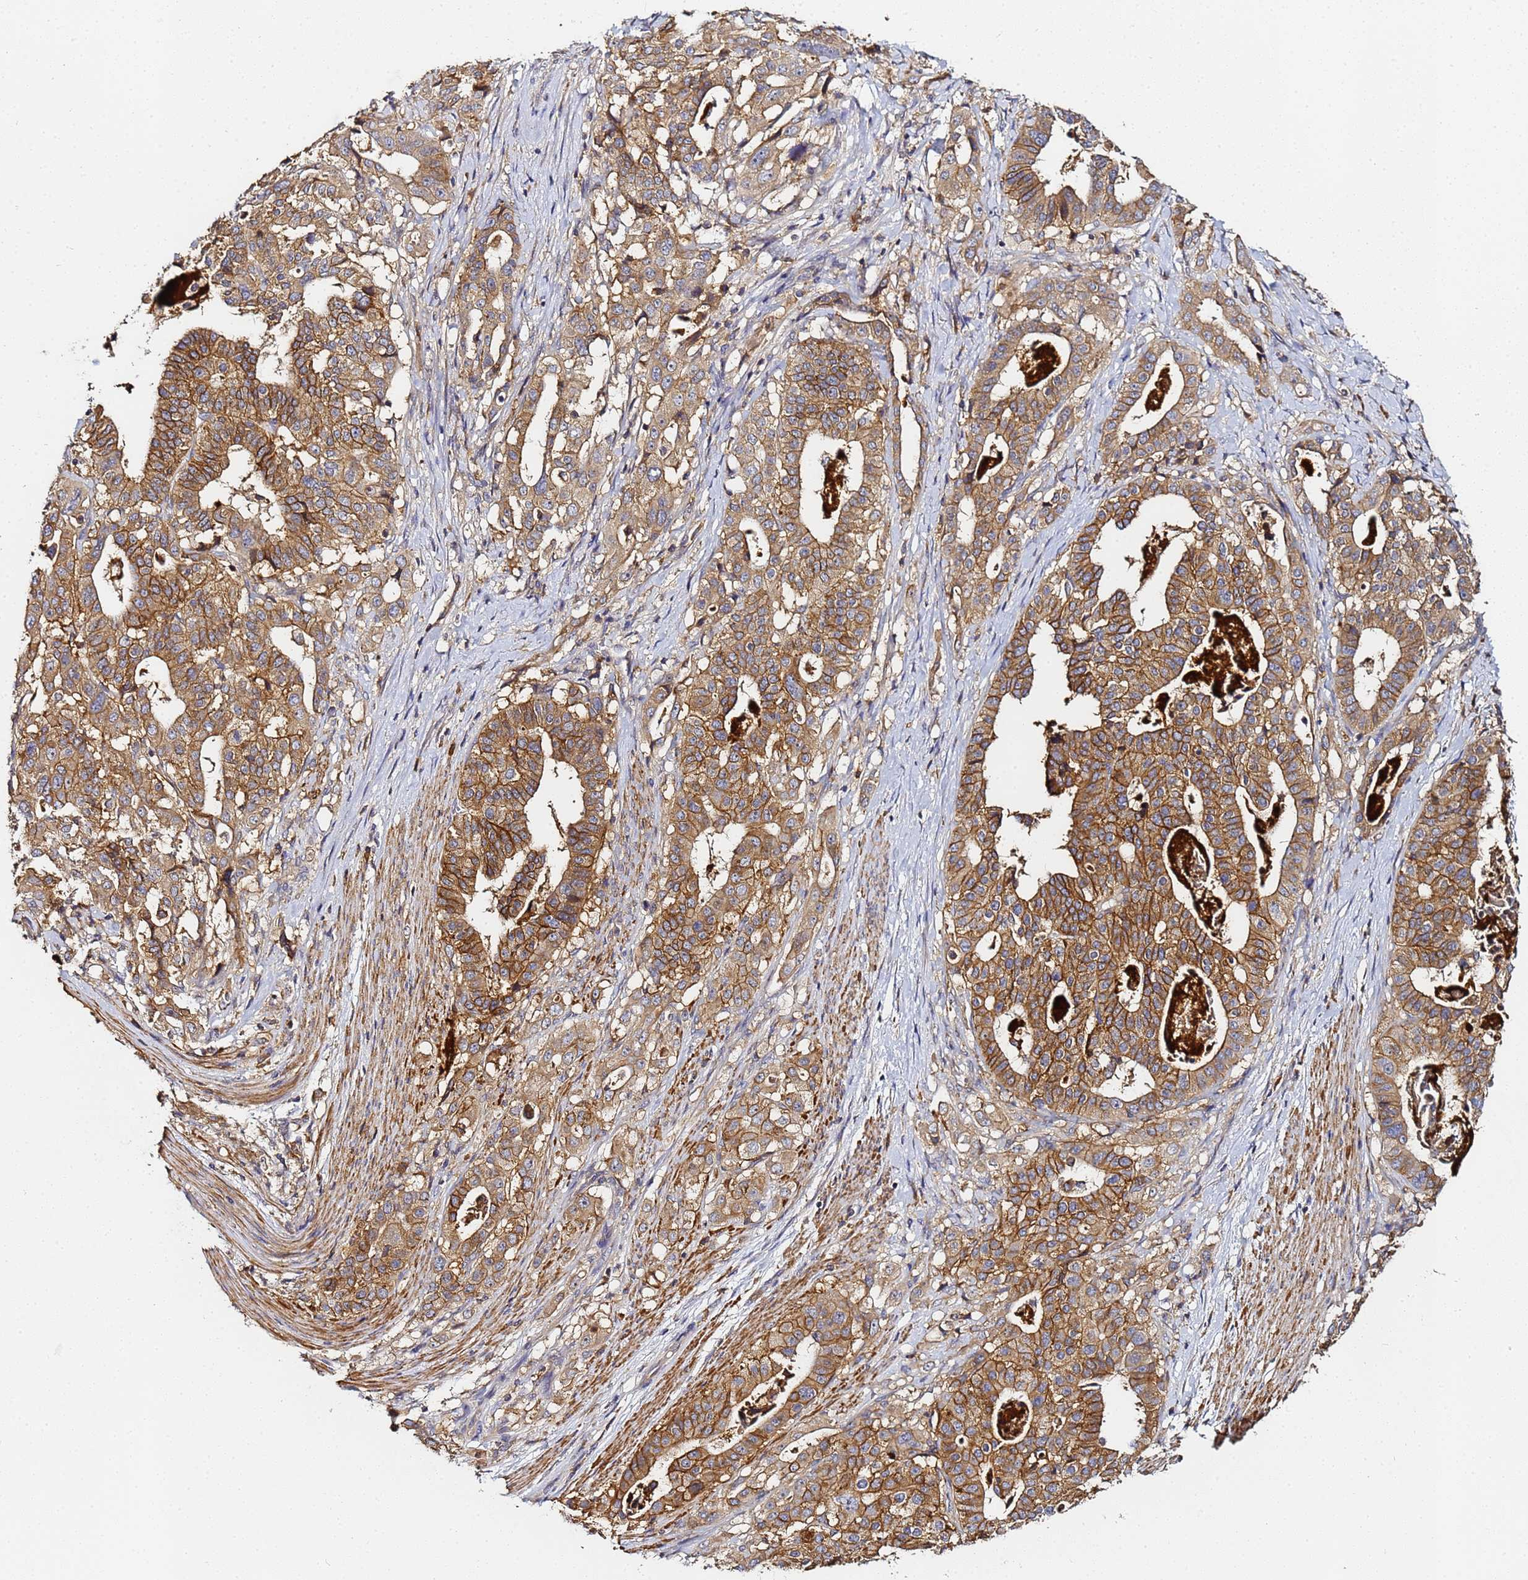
{"staining": {"intensity": "moderate", "quantity": ">75%", "location": "cytoplasmic/membranous"}, "tissue": "stomach cancer", "cell_type": "Tumor cells", "image_type": "cancer", "snomed": [{"axis": "morphology", "description": "Adenocarcinoma, NOS"}, {"axis": "topography", "description": "Stomach"}], "caption": "High-power microscopy captured an immunohistochemistry (IHC) histopathology image of stomach cancer, revealing moderate cytoplasmic/membranous expression in approximately >75% of tumor cells.", "gene": "LRRC69", "patient": {"sex": "male", "age": 48}}